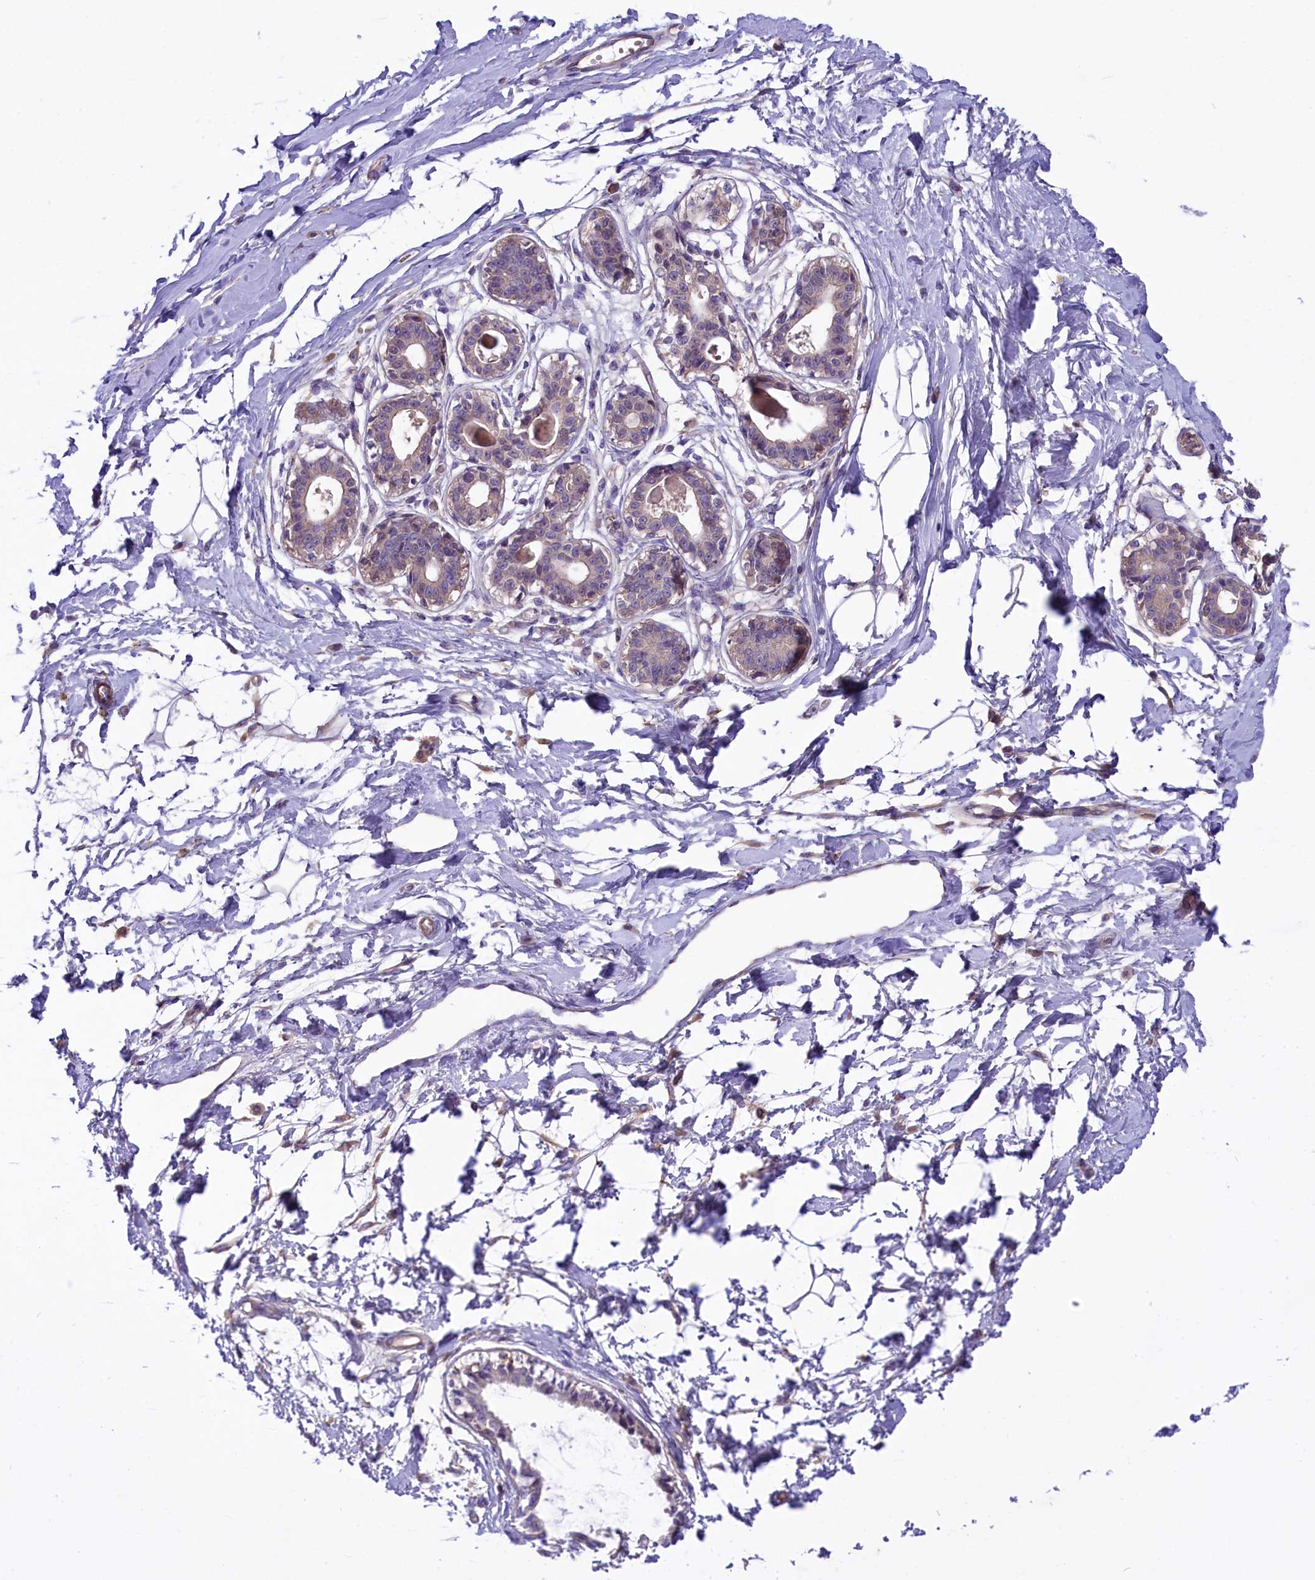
{"staining": {"intensity": "negative", "quantity": "none", "location": "none"}, "tissue": "breast", "cell_type": "Adipocytes", "image_type": "normal", "snomed": [{"axis": "morphology", "description": "Normal tissue, NOS"}, {"axis": "topography", "description": "Breast"}], "caption": "Immunohistochemistry (IHC) histopathology image of benign breast stained for a protein (brown), which exhibits no staining in adipocytes.", "gene": "CCDC32", "patient": {"sex": "female", "age": 45}}